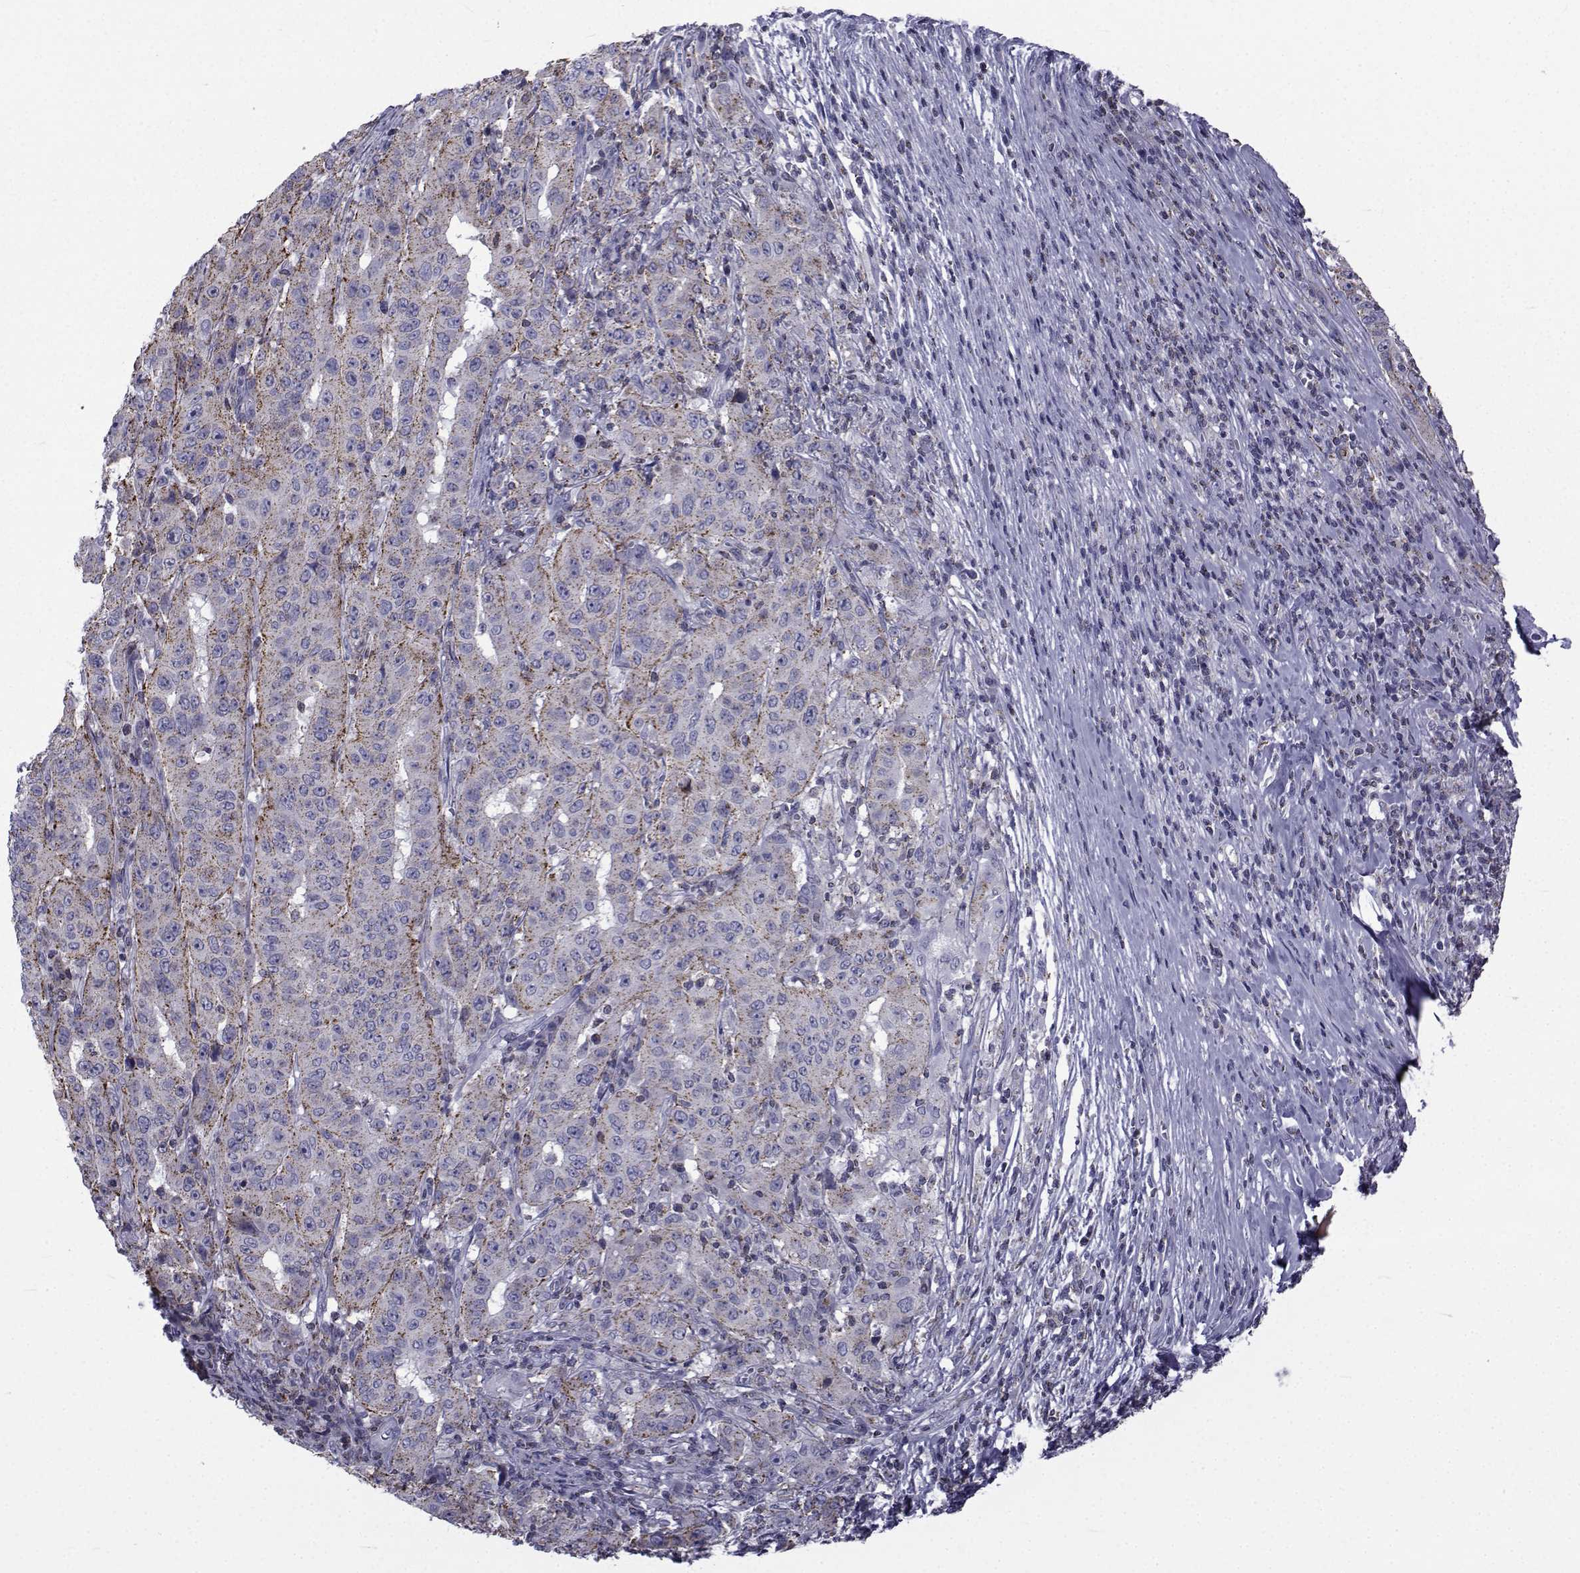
{"staining": {"intensity": "moderate", "quantity": "25%-75%", "location": "cytoplasmic/membranous"}, "tissue": "pancreatic cancer", "cell_type": "Tumor cells", "image_type": "cancer", "snomed": [{"axis": "morphology", "description": "Adenocarcinoma, NOS"}, {"axis": "topography", "description": "Pancreas"}], "caption": "Pancreatic cancer (adenocarcinoma) tissue exhibits moderate cytoplasmic/membranous positivity in about 25%-75% of tumor cells", "gene": "PDE6H", "patient": {"sex": "male", "age": 63}}